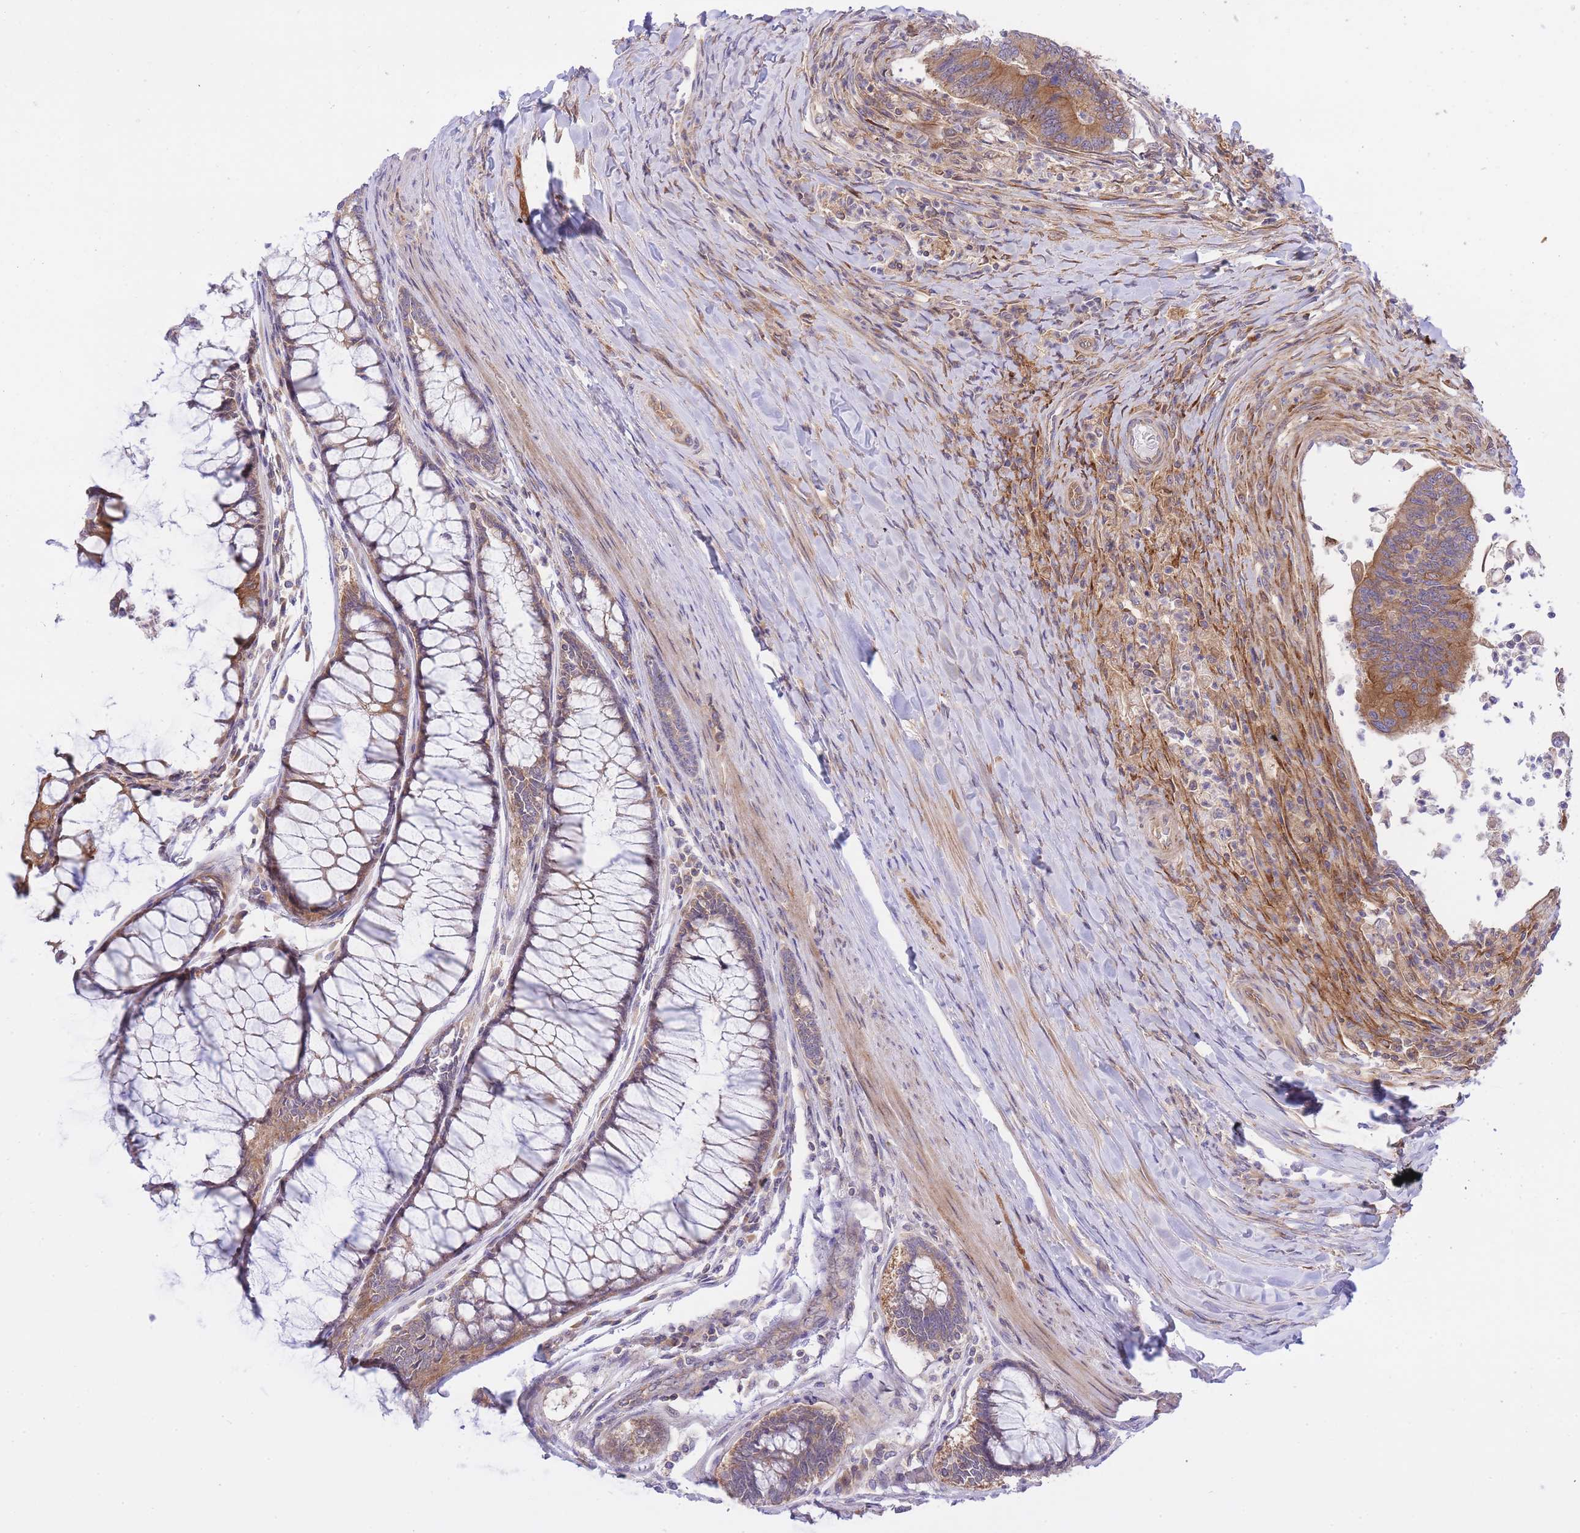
{"staining": {"intensity": "moderate", "quantity": ">75%", "location": "cytoplasmic/membranous"}, "tissue": "colorectal cancer", "cell_type": "Tumor cells", "image_type": "cancer", "snomed": [{"axis": "morphology", "description": "Adenocarcinoma, NOS"}, {"axis": "topography", "description": "Colon"}], "caption": "Colorectal adenocarcinoma stained with IHC demonstrates moderate cytoplasmic/membranous positivity in about >75% of tumor cells.", "gene": "EIF2B2", "patient": {"sex": "female", "age": 67}}